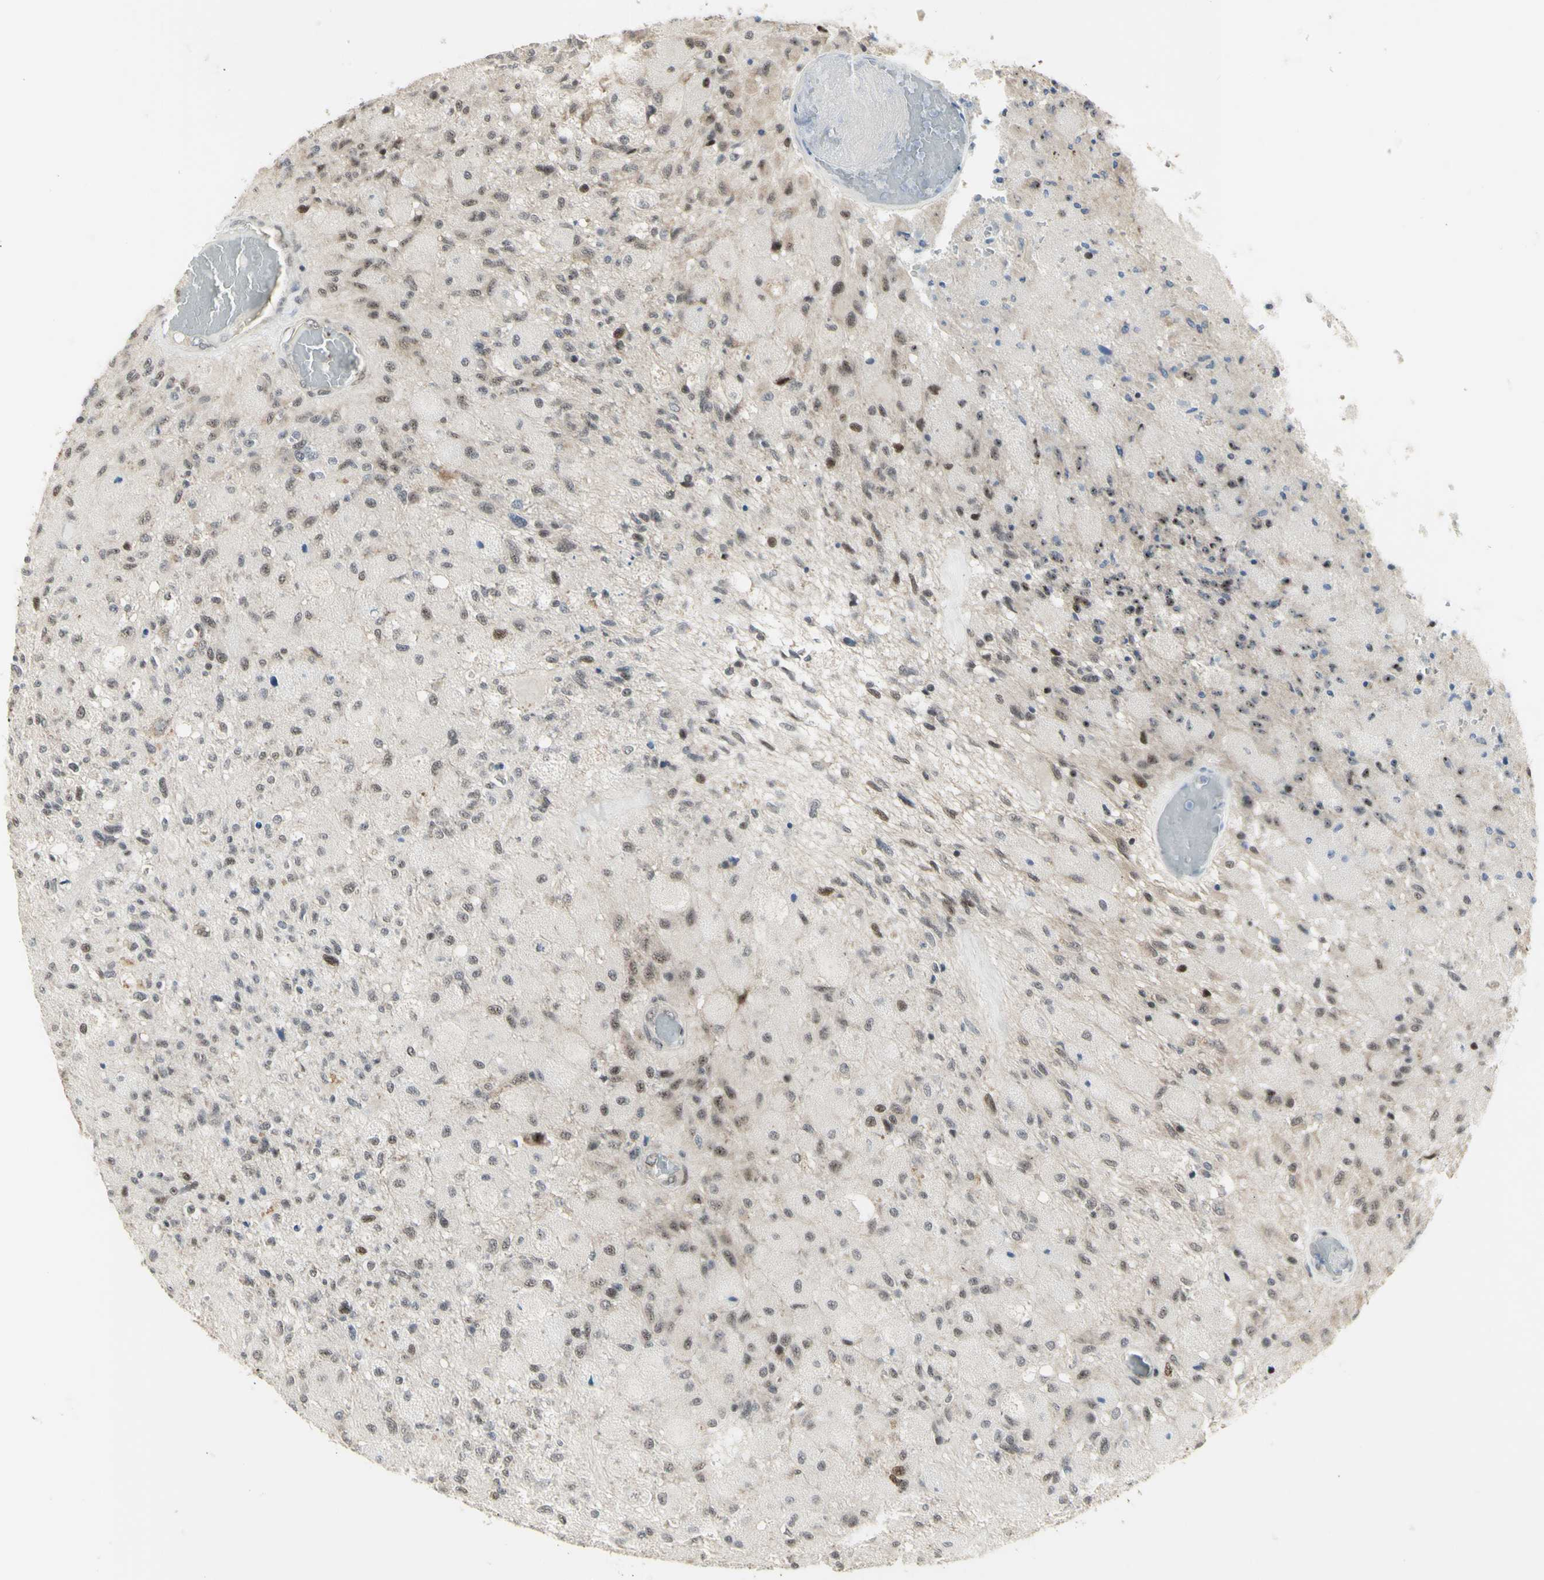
{"staining": {"intensity": "weak", "quantity": ">75%", "location": "nuclear"}, "tissue": "glioma", "cell_type": "Tumor cells", "image_type": "cancer", "snomed": [{"axis": "morphology", "description": "Normal tissue, NOS"}, {"axis": "morphology", "description": "Glioma, malignant, High grade"}, {"axis": "topography", "description": "Cerebral cortex"}], "caption": "This photomicrograph shows immunohistochemistry (IHC) staining of human malignant high-grade glioma, with low weak nuclear positivity in approximately >75% of tumor cells.", "gene": "DHRS7B", "patient": {"sex": "male", "age": 77}}